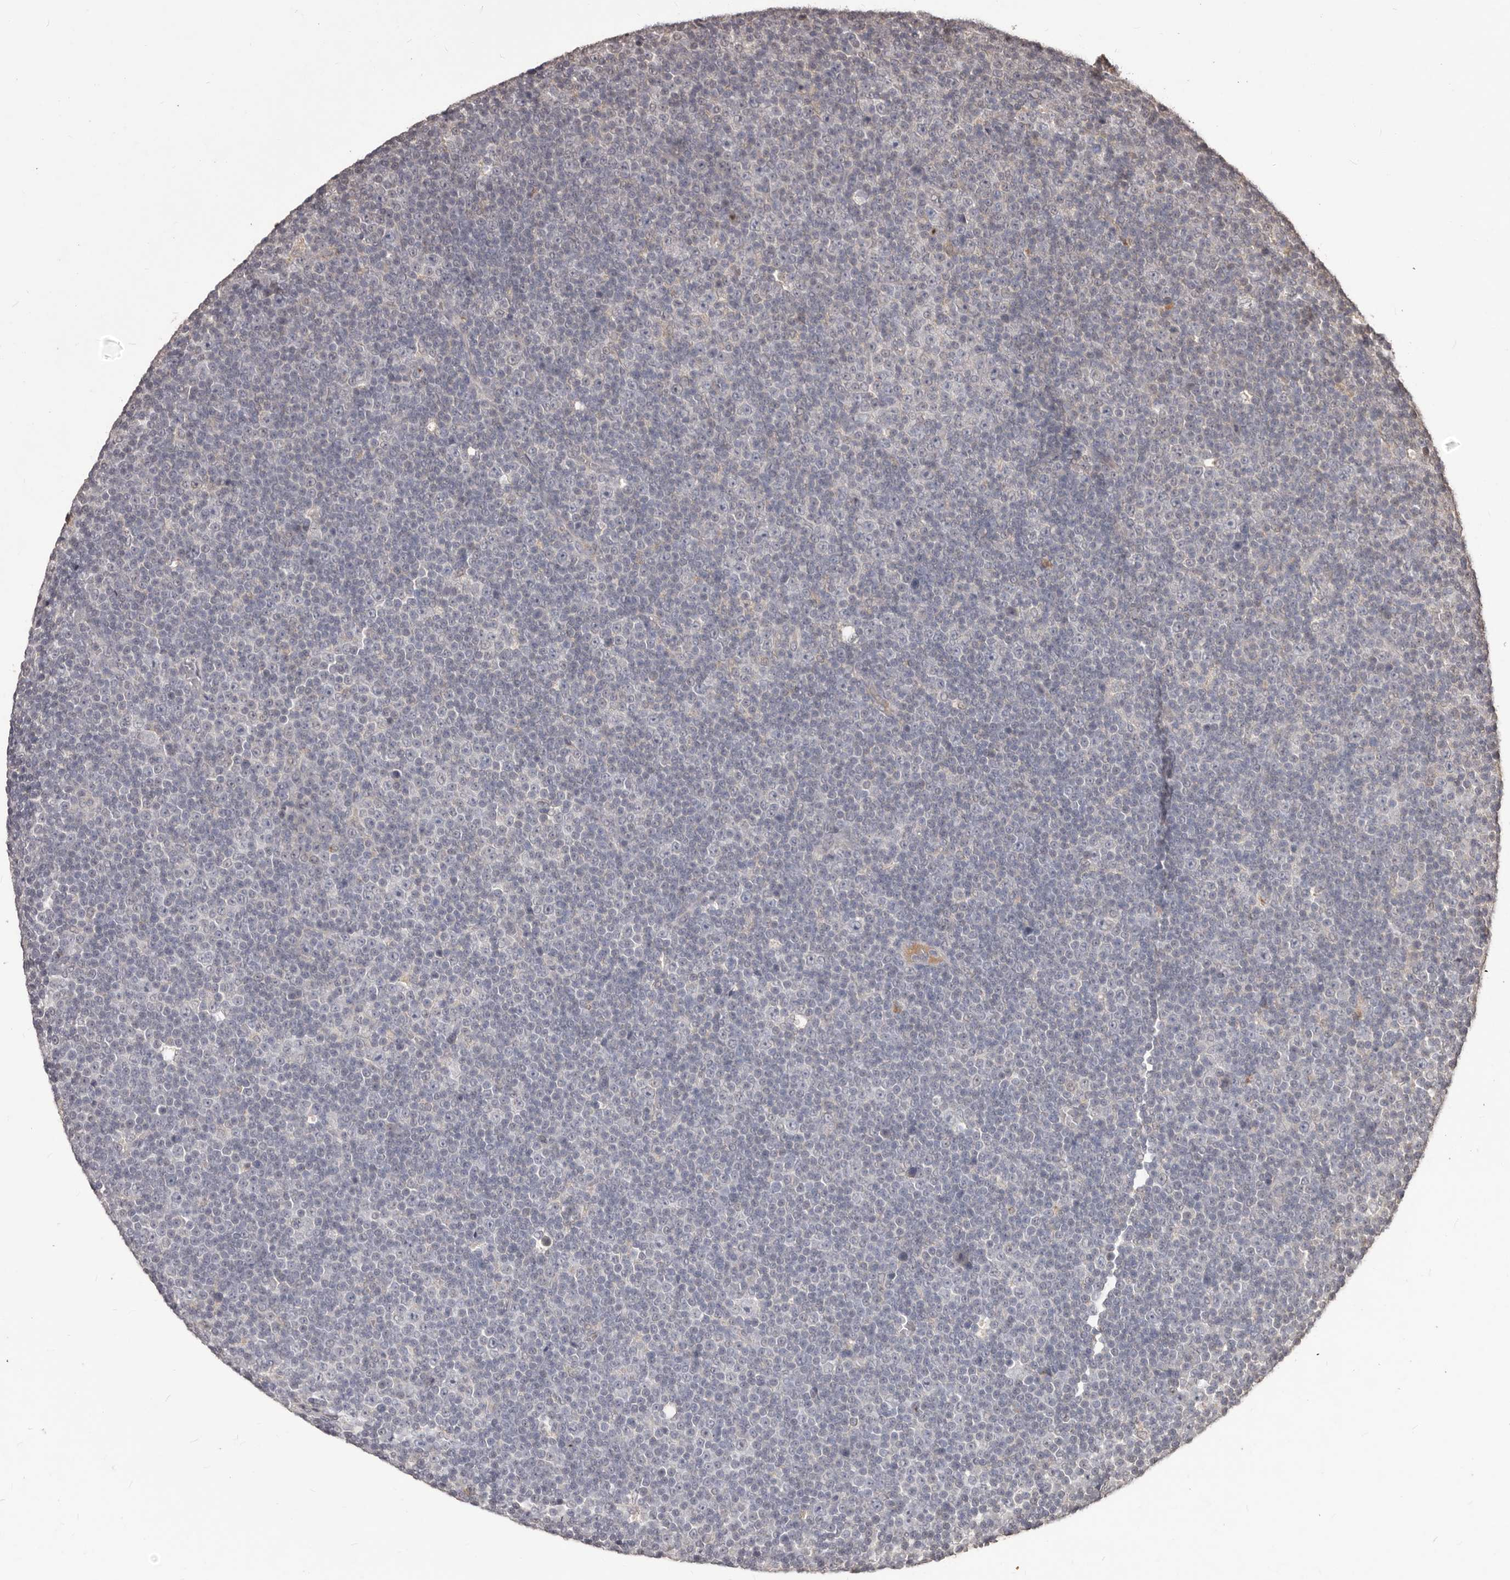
{"staining": {"intensity": "negative", "quantity": "none", "location": "none"}, "tissue": "lymphoma", "cell_type": "Tumor cells", "image_type": "cancer", "snomed": [{"axis": "morphology", "description": "Malignant lymphoma, non-Hodgkin's type, Low grade"}, {"axis": "topography", "description": "Lymph node"}], "caption": "Tumor cells show no significant positivity in low-grade malignant lymphoma, non-Hodgkin's type. The staining is performed using DAB brown chromogen with nuclei counter-stained in using hematoxylin.", "gene": "PRSS27", "patient": {"sex": "female", "age": 67}}